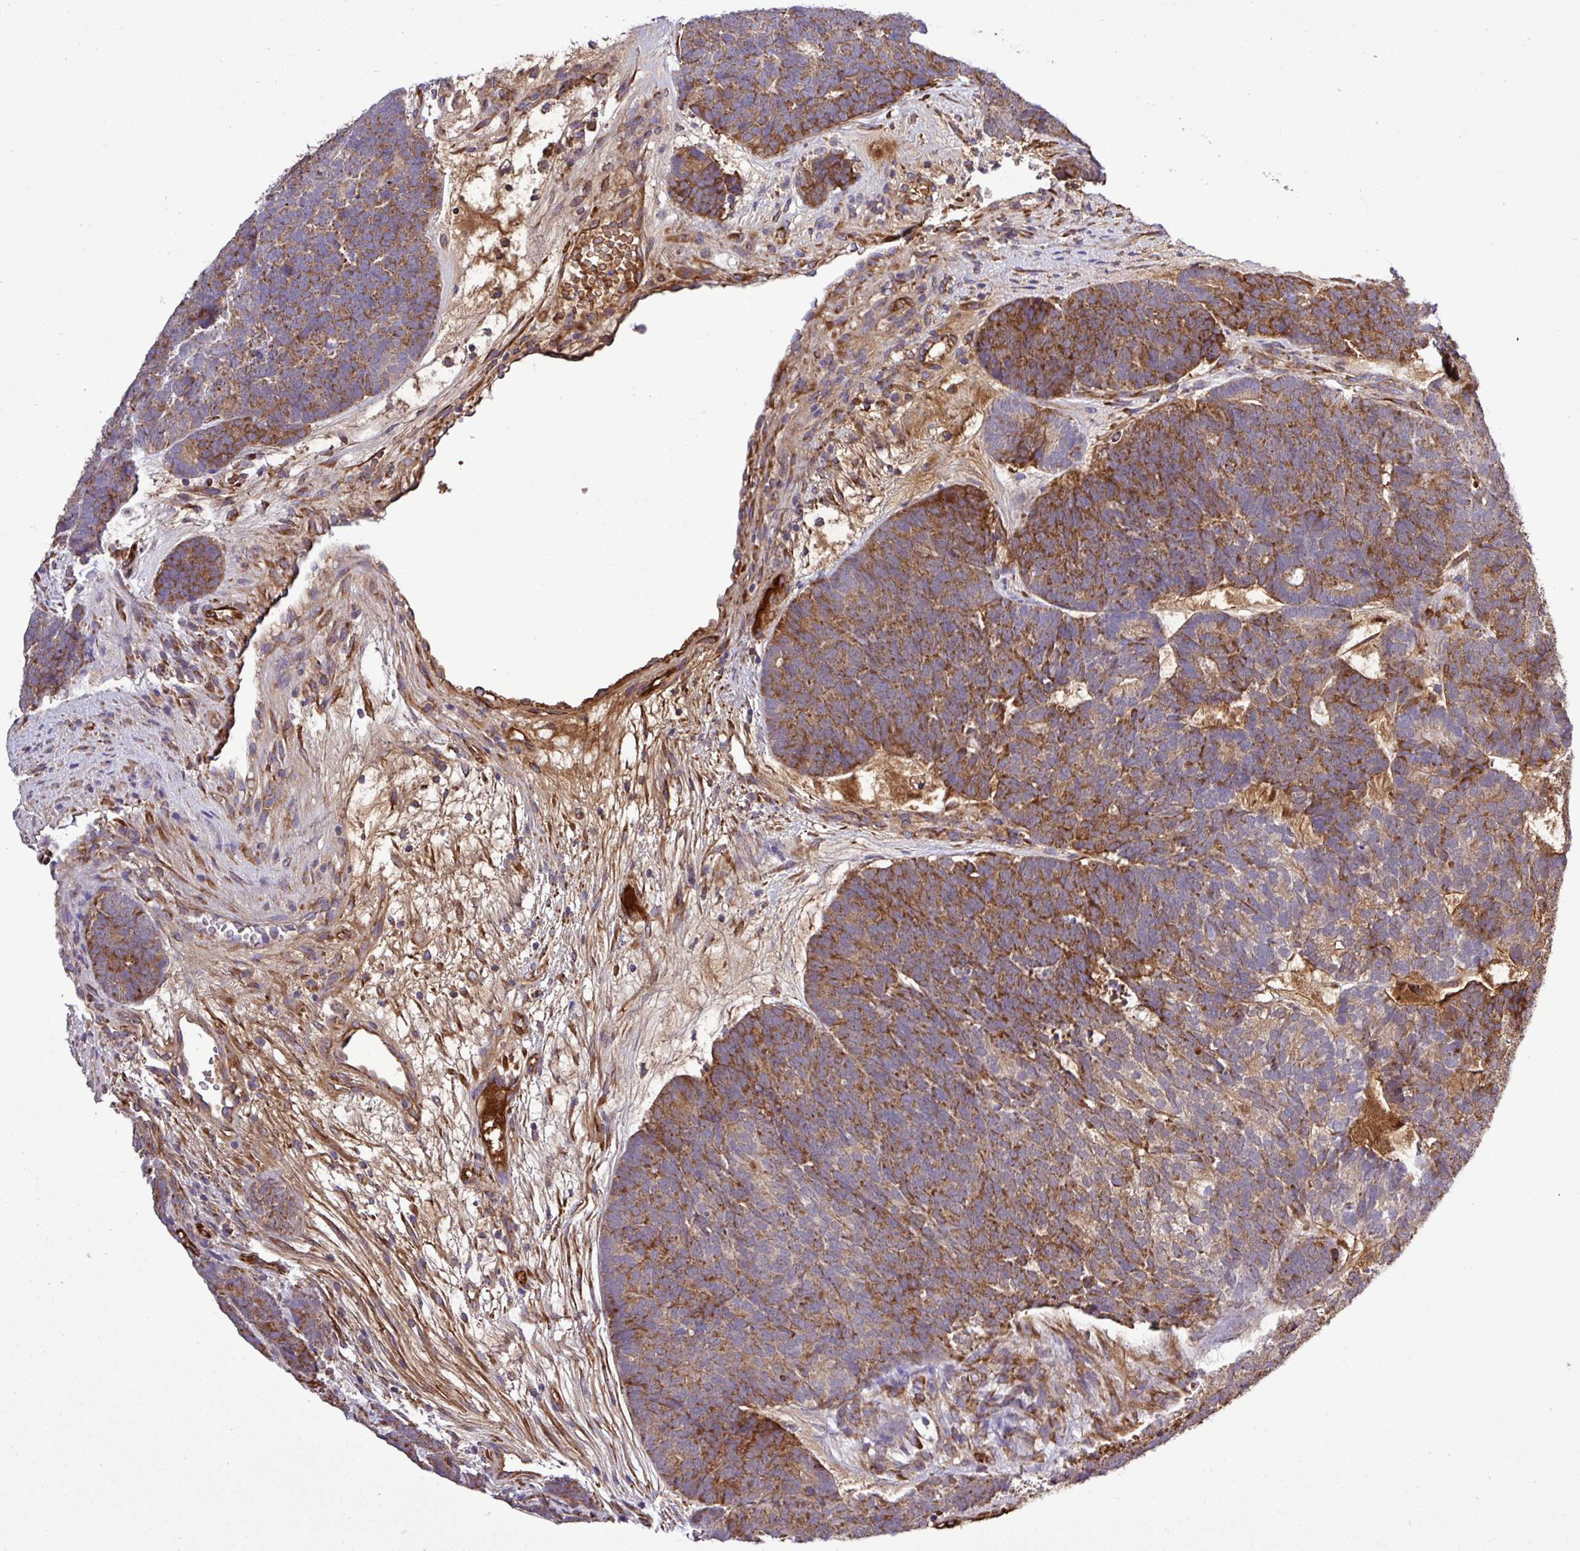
{"staining": {"intensity": "strong", "quantity": "25%-75%", "location": "cytoplasmic/membranous"}, "tissue": "head and neck cancer", "cell_type": "Tumor cells", "image_type": "cancer", "snomed": [{"axis": "morphology", "description": "Adenocarcinoma, NOS"}, {"axis": "topography", "description": "Head-Neck"}], "caption": "An immunohistochemistry (IHC) histopathology image of neoplastic tissue is shown. Protein staining in brown highlights strong cytoplasmic/membranous positivity in head and neck cancer within tumor cells. (brown staining indicates protein expression, while blue staining denotes nuclei).", "gene": "CWH43", "patient": {"sex": "female", "age": 81}}